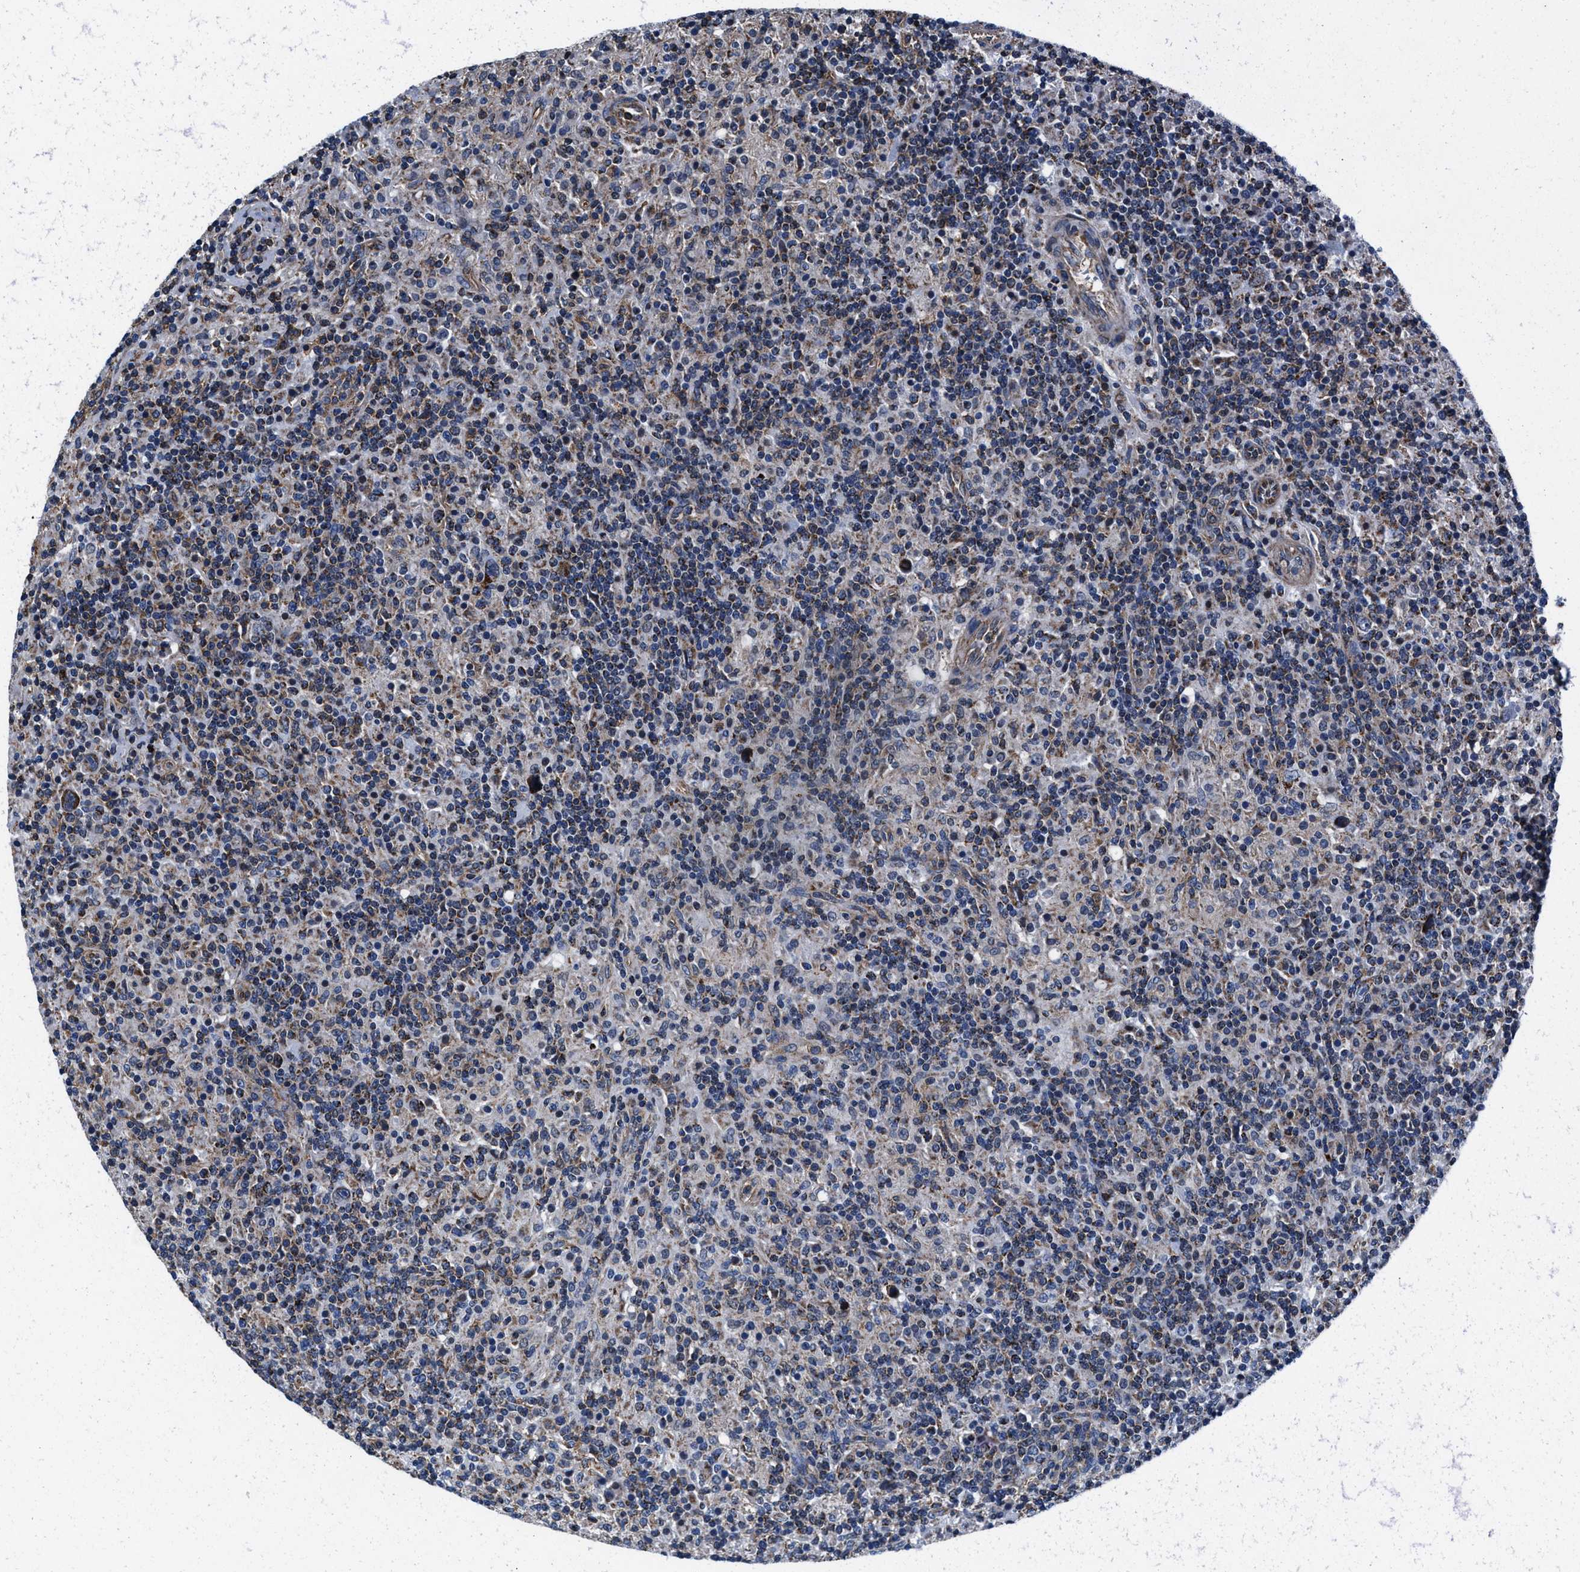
{"staining": {"intensity": "strong", "quantity": "<25%", "location": "cytoplasmic/membranous"}, "tissue": "lymphoma", "cell_type": "Tumor cells", "image_type": "cancer", "snomed": [{"axis": "morphology", "description": "Hodgkin's disease, NOS"}, {"axis": "topography", "description": "Lymph node"}], "caption": "Tumor cells demonstrate medium levels of strong cytoplasmic/membranous staining in approximately <25% of cells in human lymphoma. The staining is performed using DAB (3,3'-diaminobenzidine) brown chromogen to label protein expression. The nuclei are counter-stained blue using hematoxylin.", "gene": "NKTR", "patient": {"sex": "male", "age": 70}}